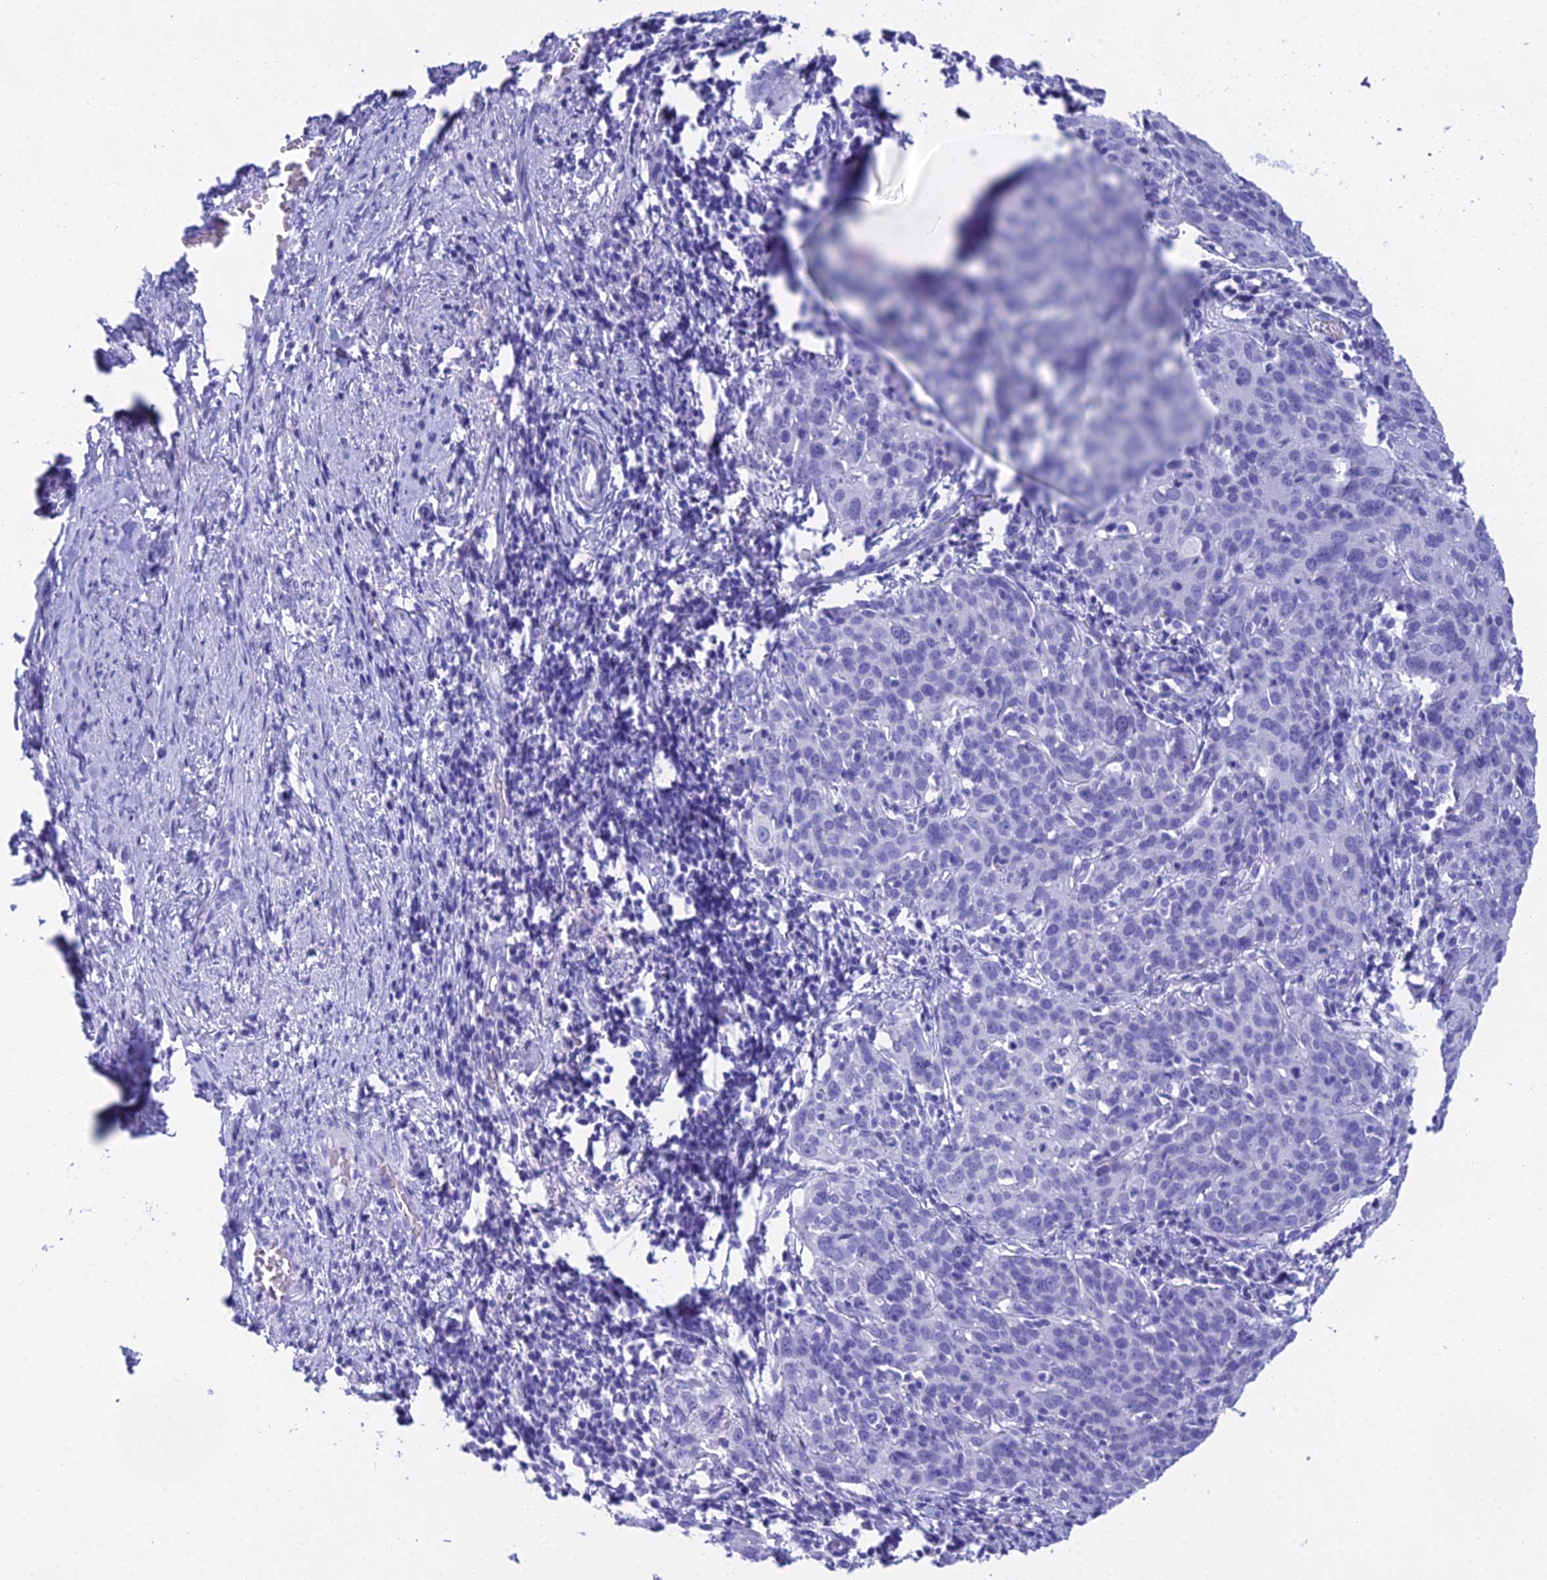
{"staining": {"intensity": "negative", "quantity": "none", "location": "none"}, "tissue": "cervical cancer", "cell_type": "Tumor cells", "image_type": "cancer", "snomed": [{"axis": "morphology", "description": "Squamous cell carcinoma, NOS"}, {"axis": "topography", "description": "Cervix"}], "caption": "IHC micrograph of neoplastic tissue: cervical cancer stained with DAB shows no significant protein expression in tumor cells.", "gene": "CGB2", "patient": {"sex": "female", "age": 50}}